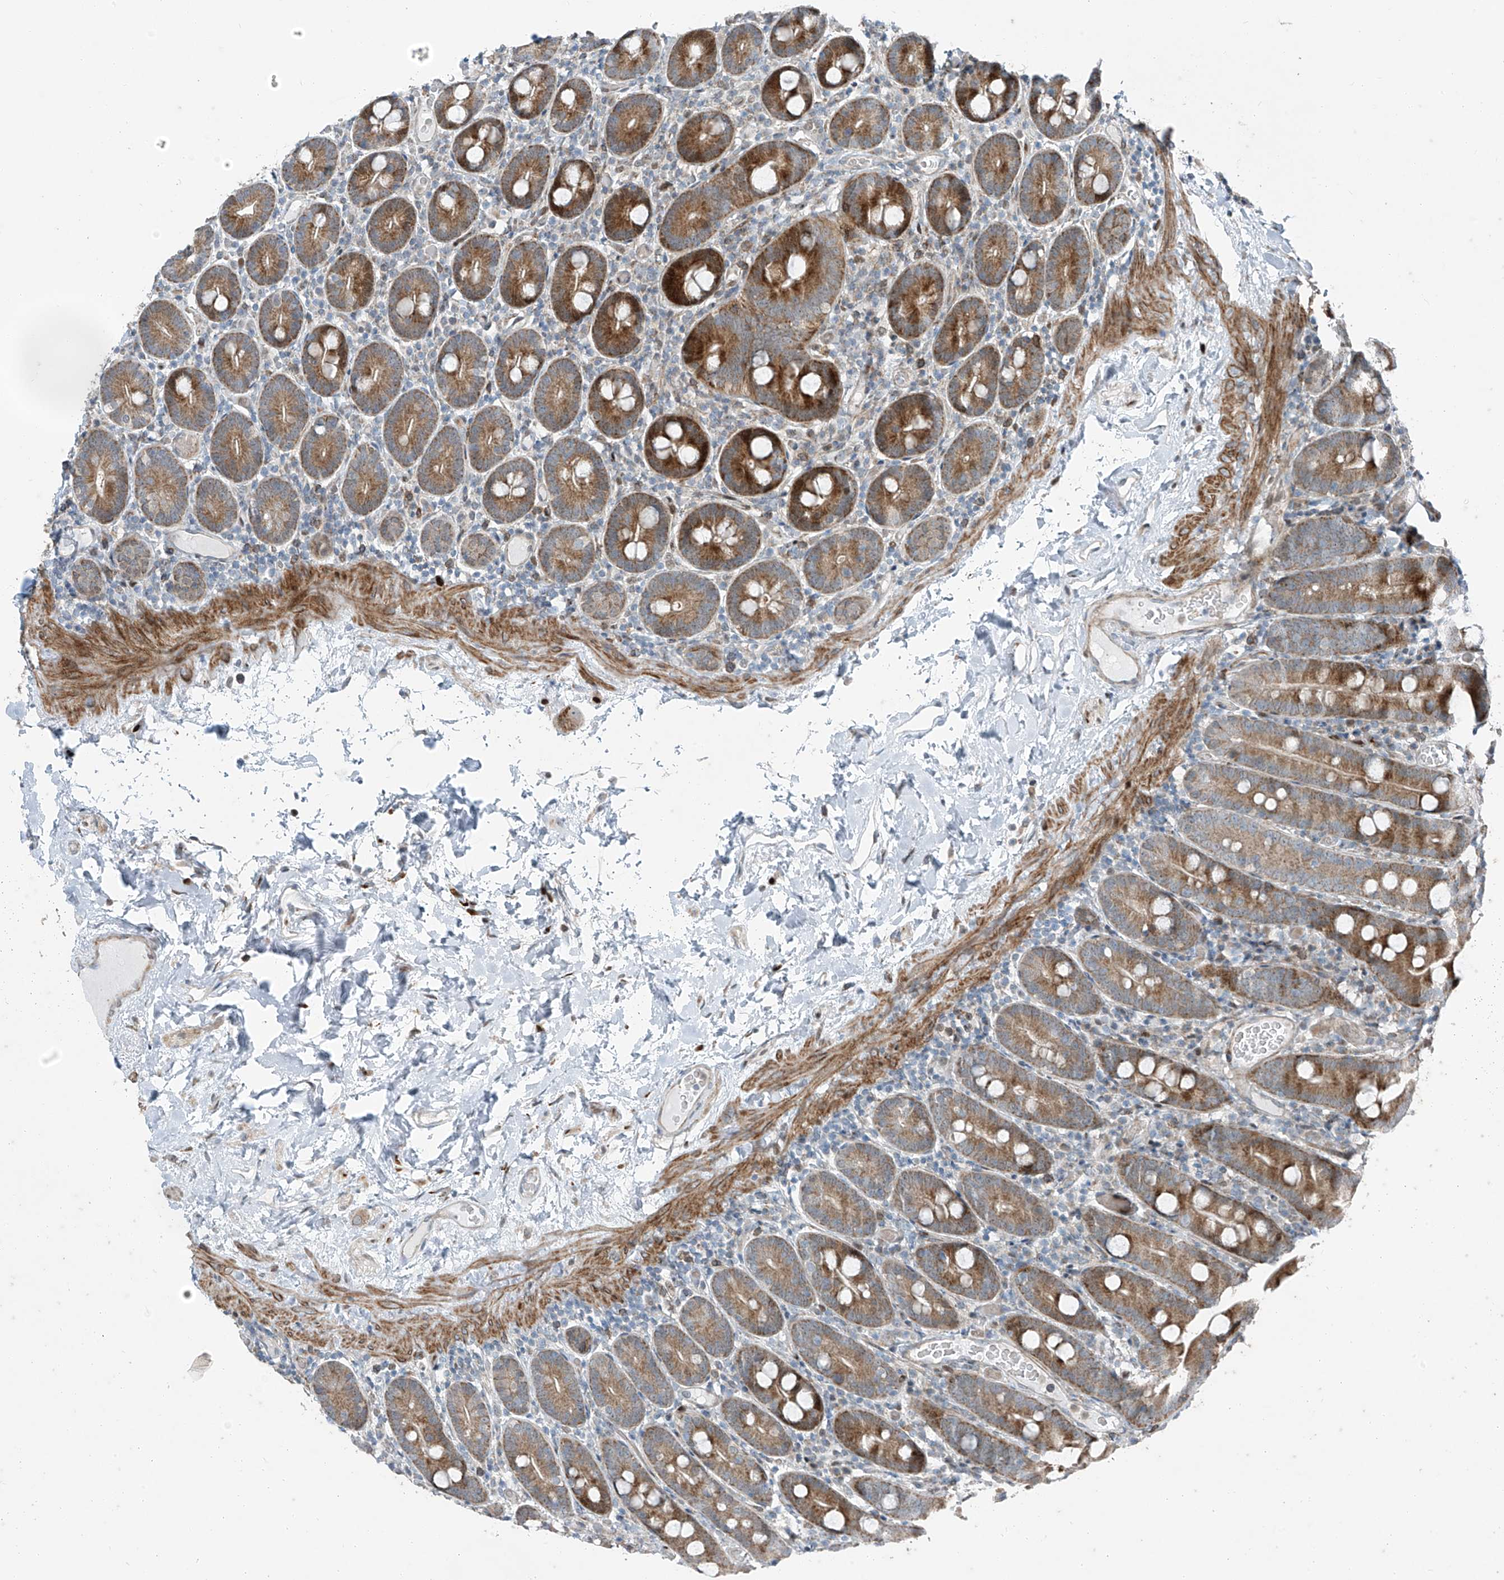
{"staining": {"intensity": "moderate", "quantity": ">75%", "location": "cytoplasmic/membranous"}, "tissue": "duodenum", "cell_type": "Glandular cells", "image_type": "normal", "snomed": [{"axis": "morphology", "description": "Normal tissue, NOS"}, {"axis": "topography", "description": "Duodenum"}], "caption": "Immunohistochemistry (IHC) of benign duodenum exhibits medium levels of moderate cytoplasmic/membranous positivity in about >75% of glandular cells. (DAB (3,3'-diaminobenzidine) IHC with brightfield microscopy, high magnification).", "gene": "PPCS", "patient": {"sex": "male", "age": 55}}